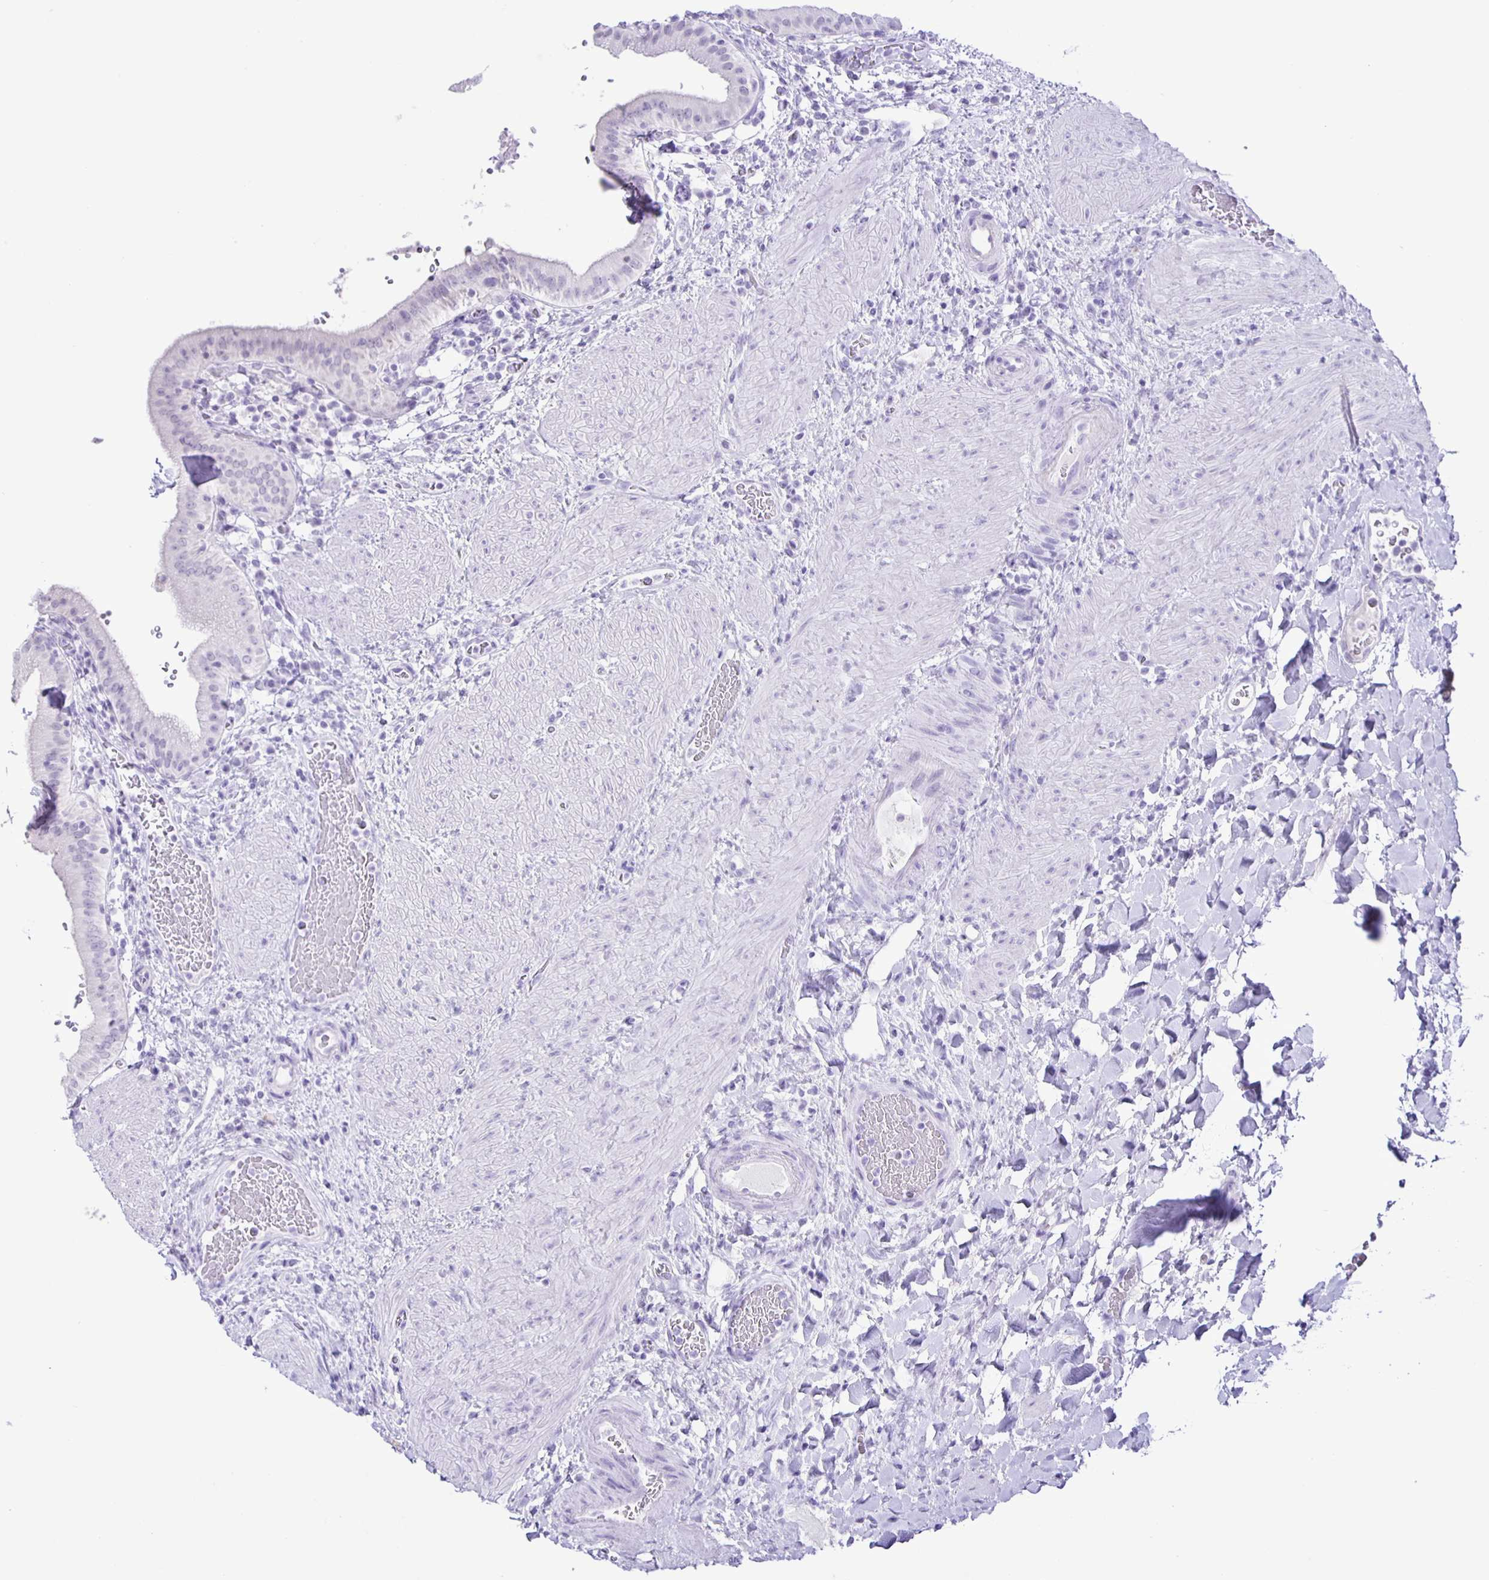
{"staining": {"intensity": "negative", "quantity": "none", "location": "none"}, "tissue": "gallbladder", "cell_type": "Glandular cells", "image_type": "normal", "snomed": [{"axis": "morphology", "description": "Normal tissue, NOS"}, {"axis": "topography", "description": "Gallbladder"}], "caption": "High magnification brightfield microscopy of normal gallbladder stained with DAB (brown) and counterstained with hematoxylin (blue): glandular cells show no significant positivity. The staining is performed using DAB brown chromogen with nuclei counter-stained in using hematoxylin.", "gene": "EZHIP", "patient": {"sex": "male", "age": 26}}